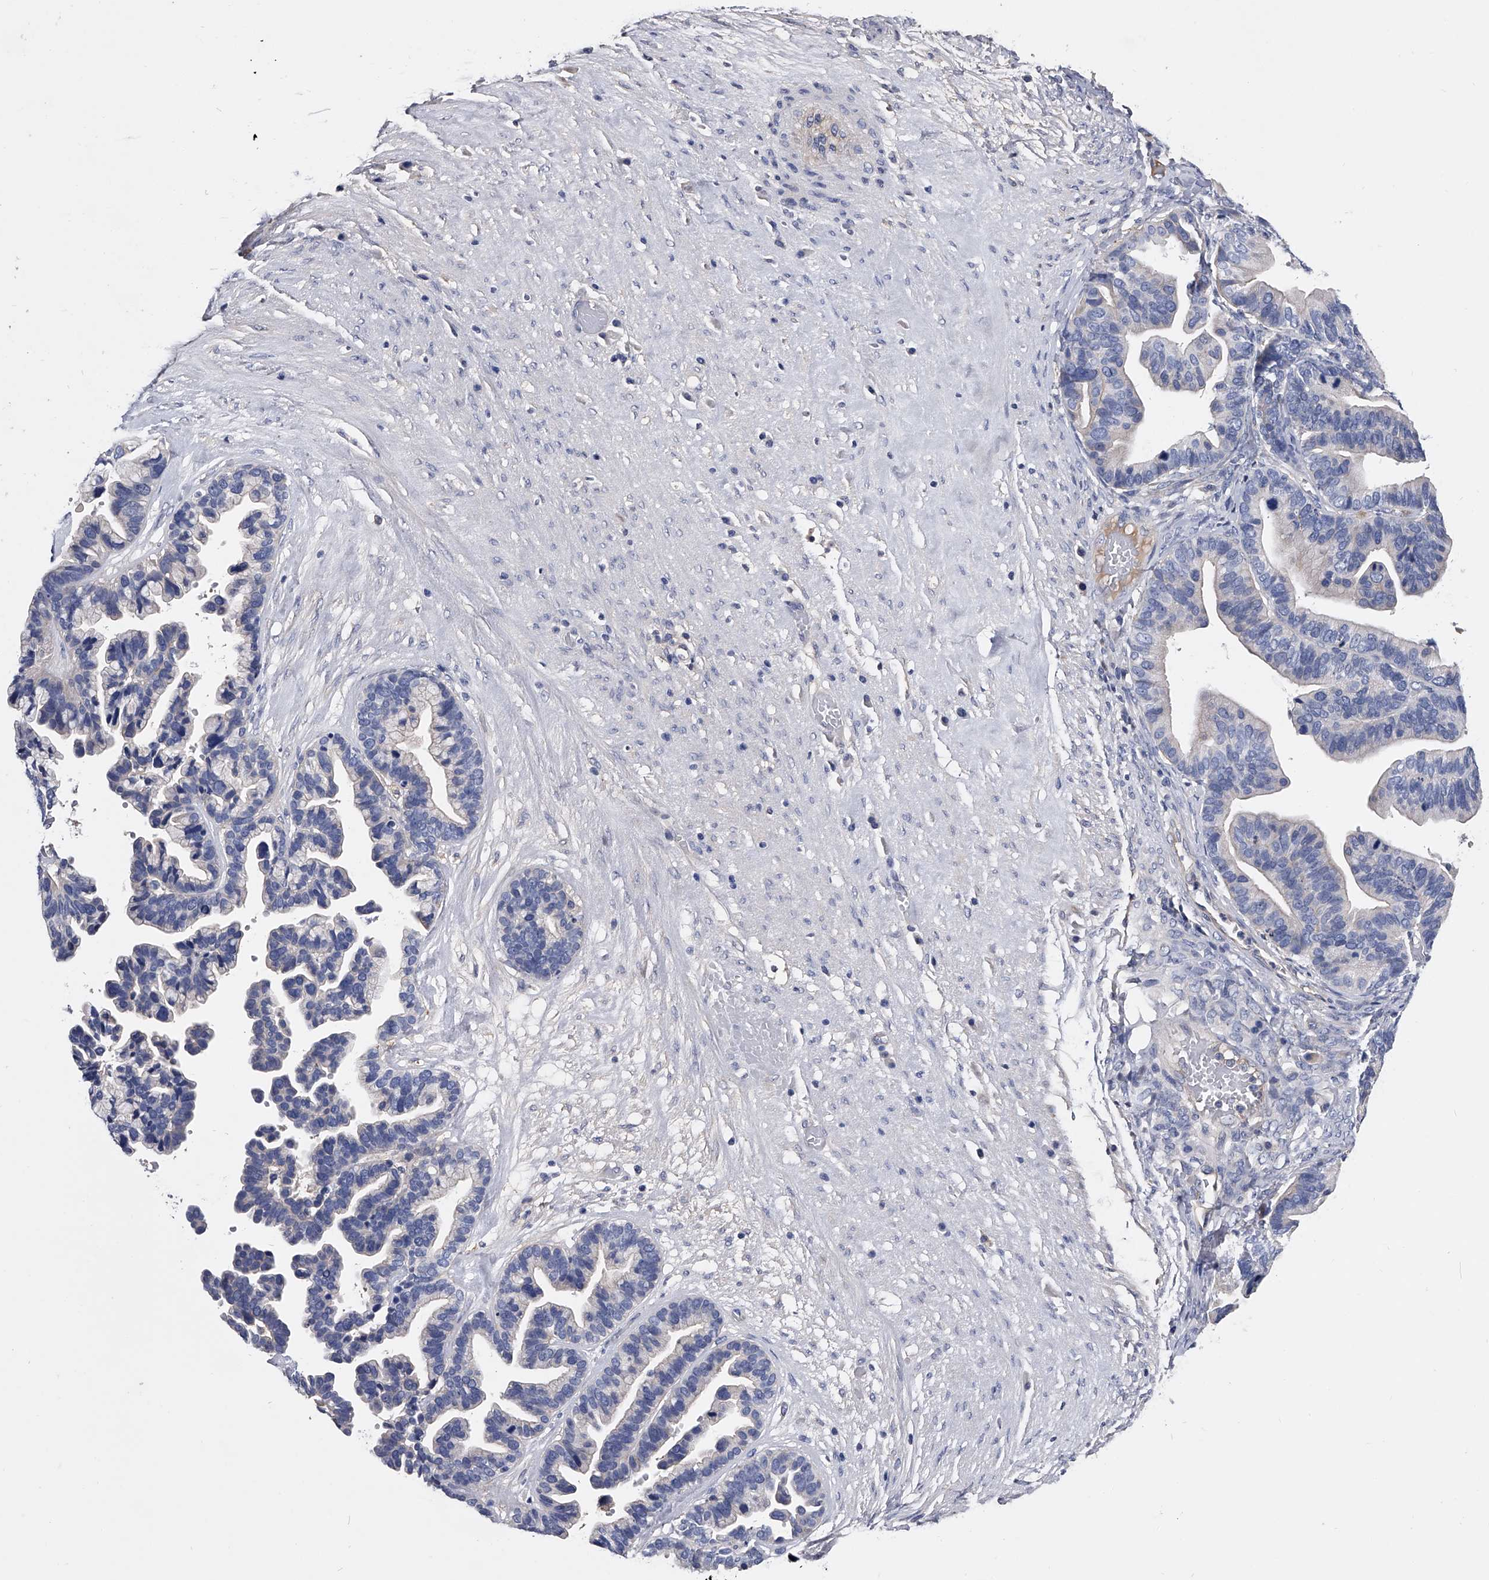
{"staining": {"intensity": "negative", "quantity": "none", "location": "none"}, "tissue": "ovarian cancer", "cell_type": "Tumor cells", "image_type": "cancer", "snomed": [{"axis": "morphology", "description": "Cystadenocarcinoma, serous, NOS"}, {"axis": "topography", "description": "Ovary"}], "caption": "This is an immunohistochemistry photomicrograph of ovarian serous cystadenocarcinoma. There is no positivity in tumor cells.", "gene": "EFCAB7", "patient": {"sex": "female", "age": 56}}